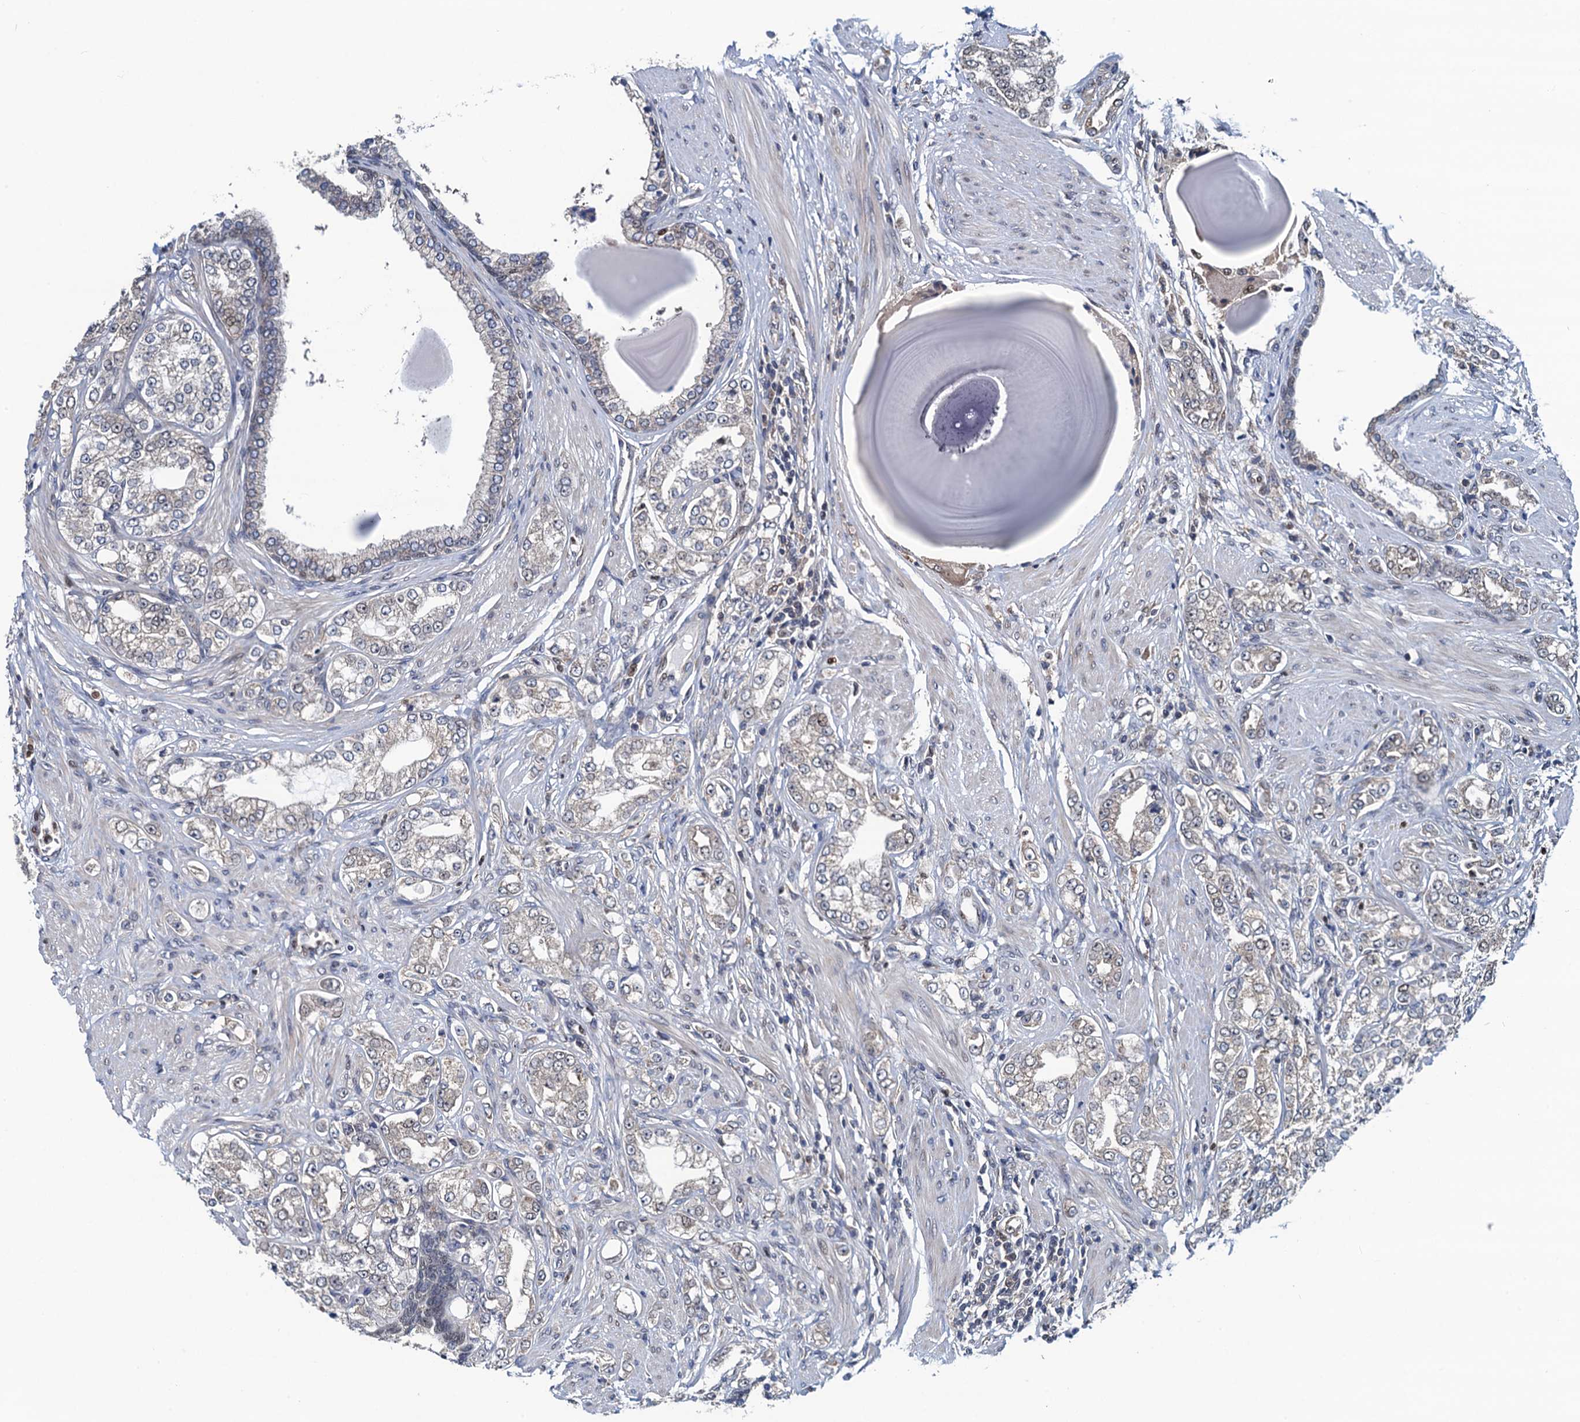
{"staining": {"intensity": "negative", "quantity": "none", "location": "none"}, "tissue": "prostate cancer", "cell_type": "Tumor cells", "image_type": "cancer", "snomed": [{"axis": "morphology", "description": "Adenocarcinoma, High grade"}, {"axis": "topography", "description": "Prostate"}], "caption": "Micrograph shows no significant protein staining in tumor cells of prostate cancer.", "gene": "RNF125", "patient": {"sex": "male", "age": 64}}